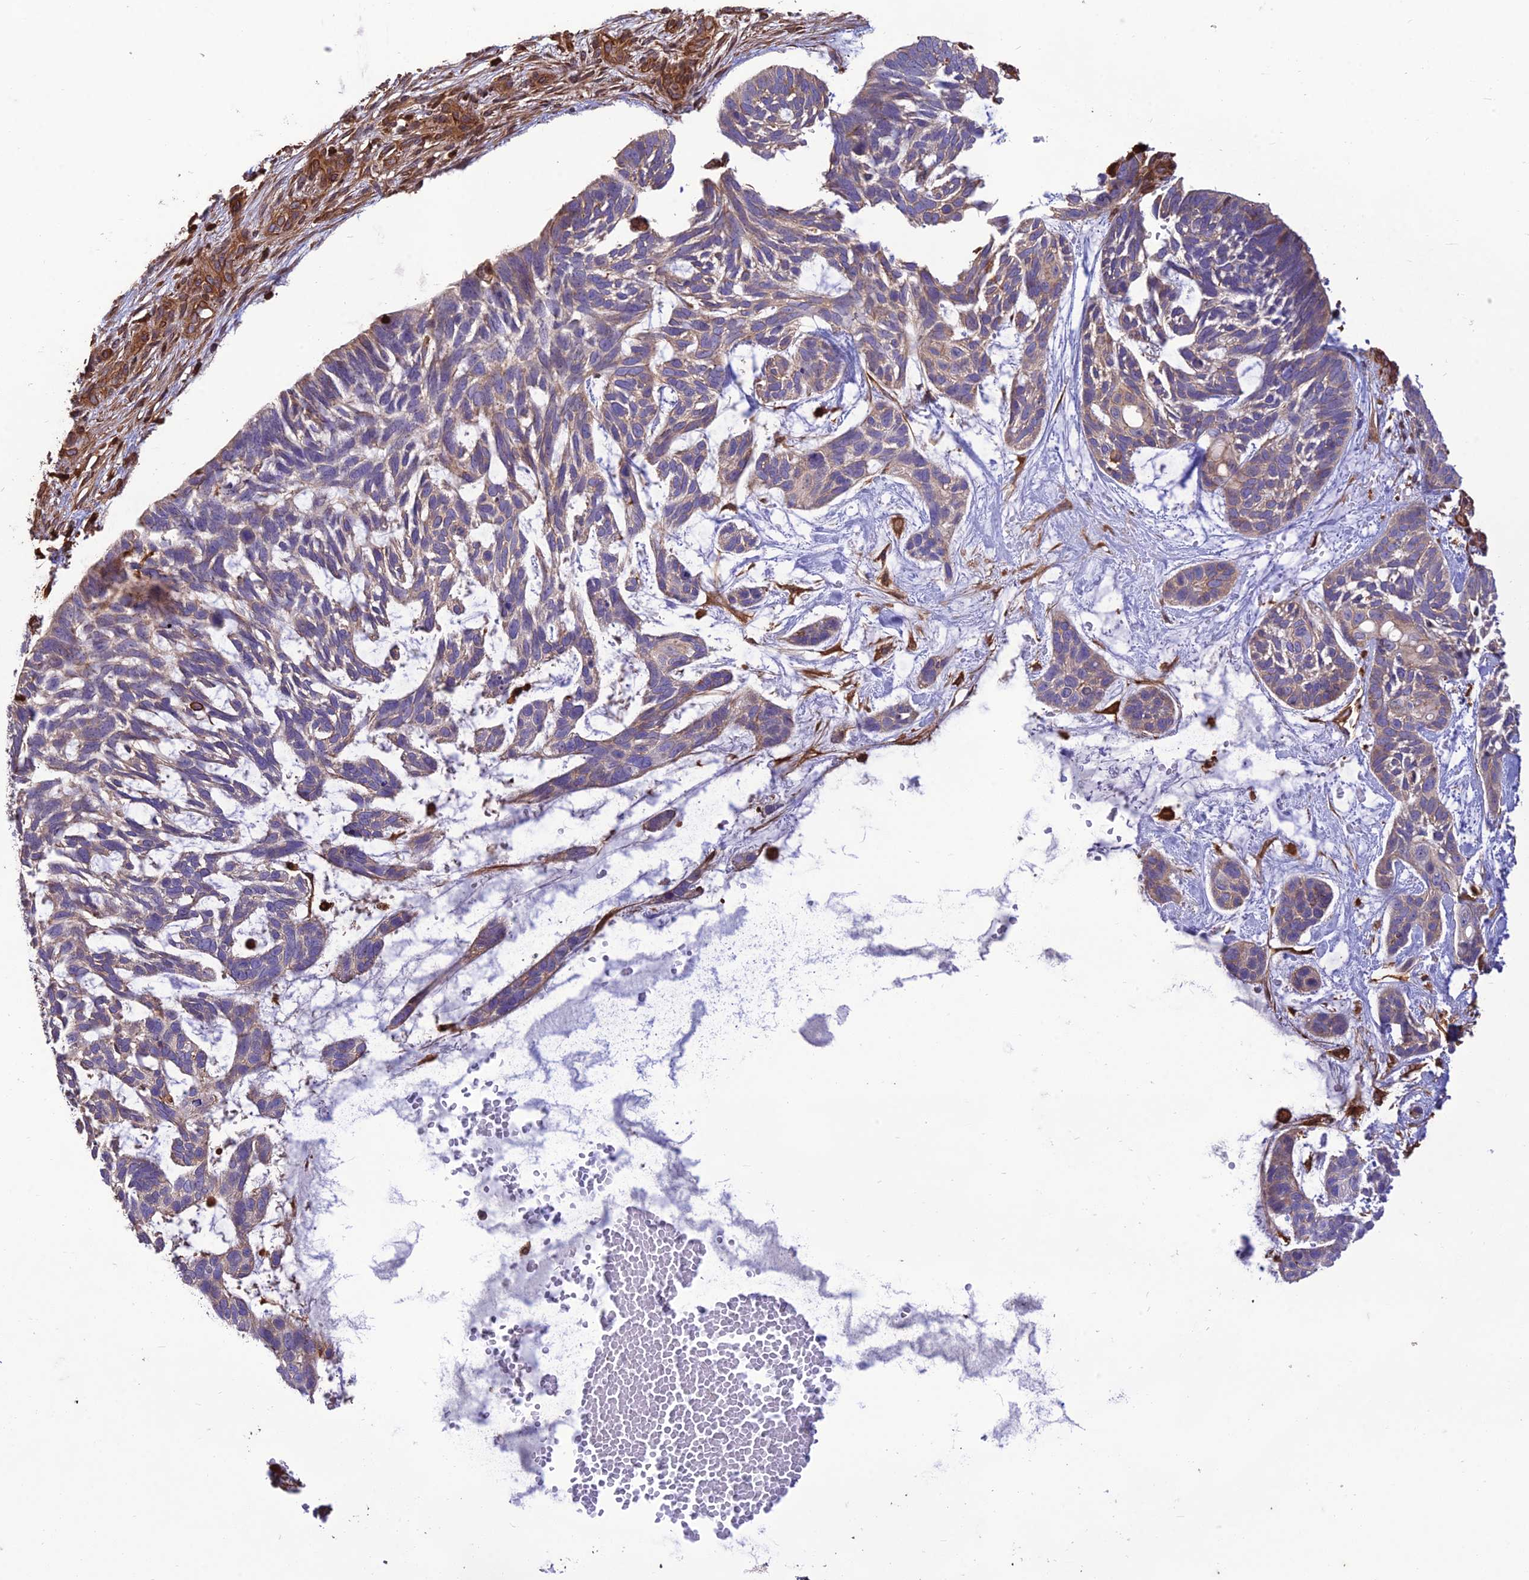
{"staining": {"intensity": "weak", "quantity": "<25%", "location": "cytoplasmic/membranous"}, "tissue": "skin cancer", "cell_type": "Tumor cells", "image_type": "cancer", "snomed": [{"axis": "morphology", "description": "Basal cell carcinoma"}, {"axis": "topography", "description": "Skin"}], "caption": "Human basal cell carcinoma (skin) stained for a protein using immunohistochemistry (IHC) exhibits no positivity in tumor cells.", "gene": "HPSE2", "patient": {"sex": "male", "age": 88}}